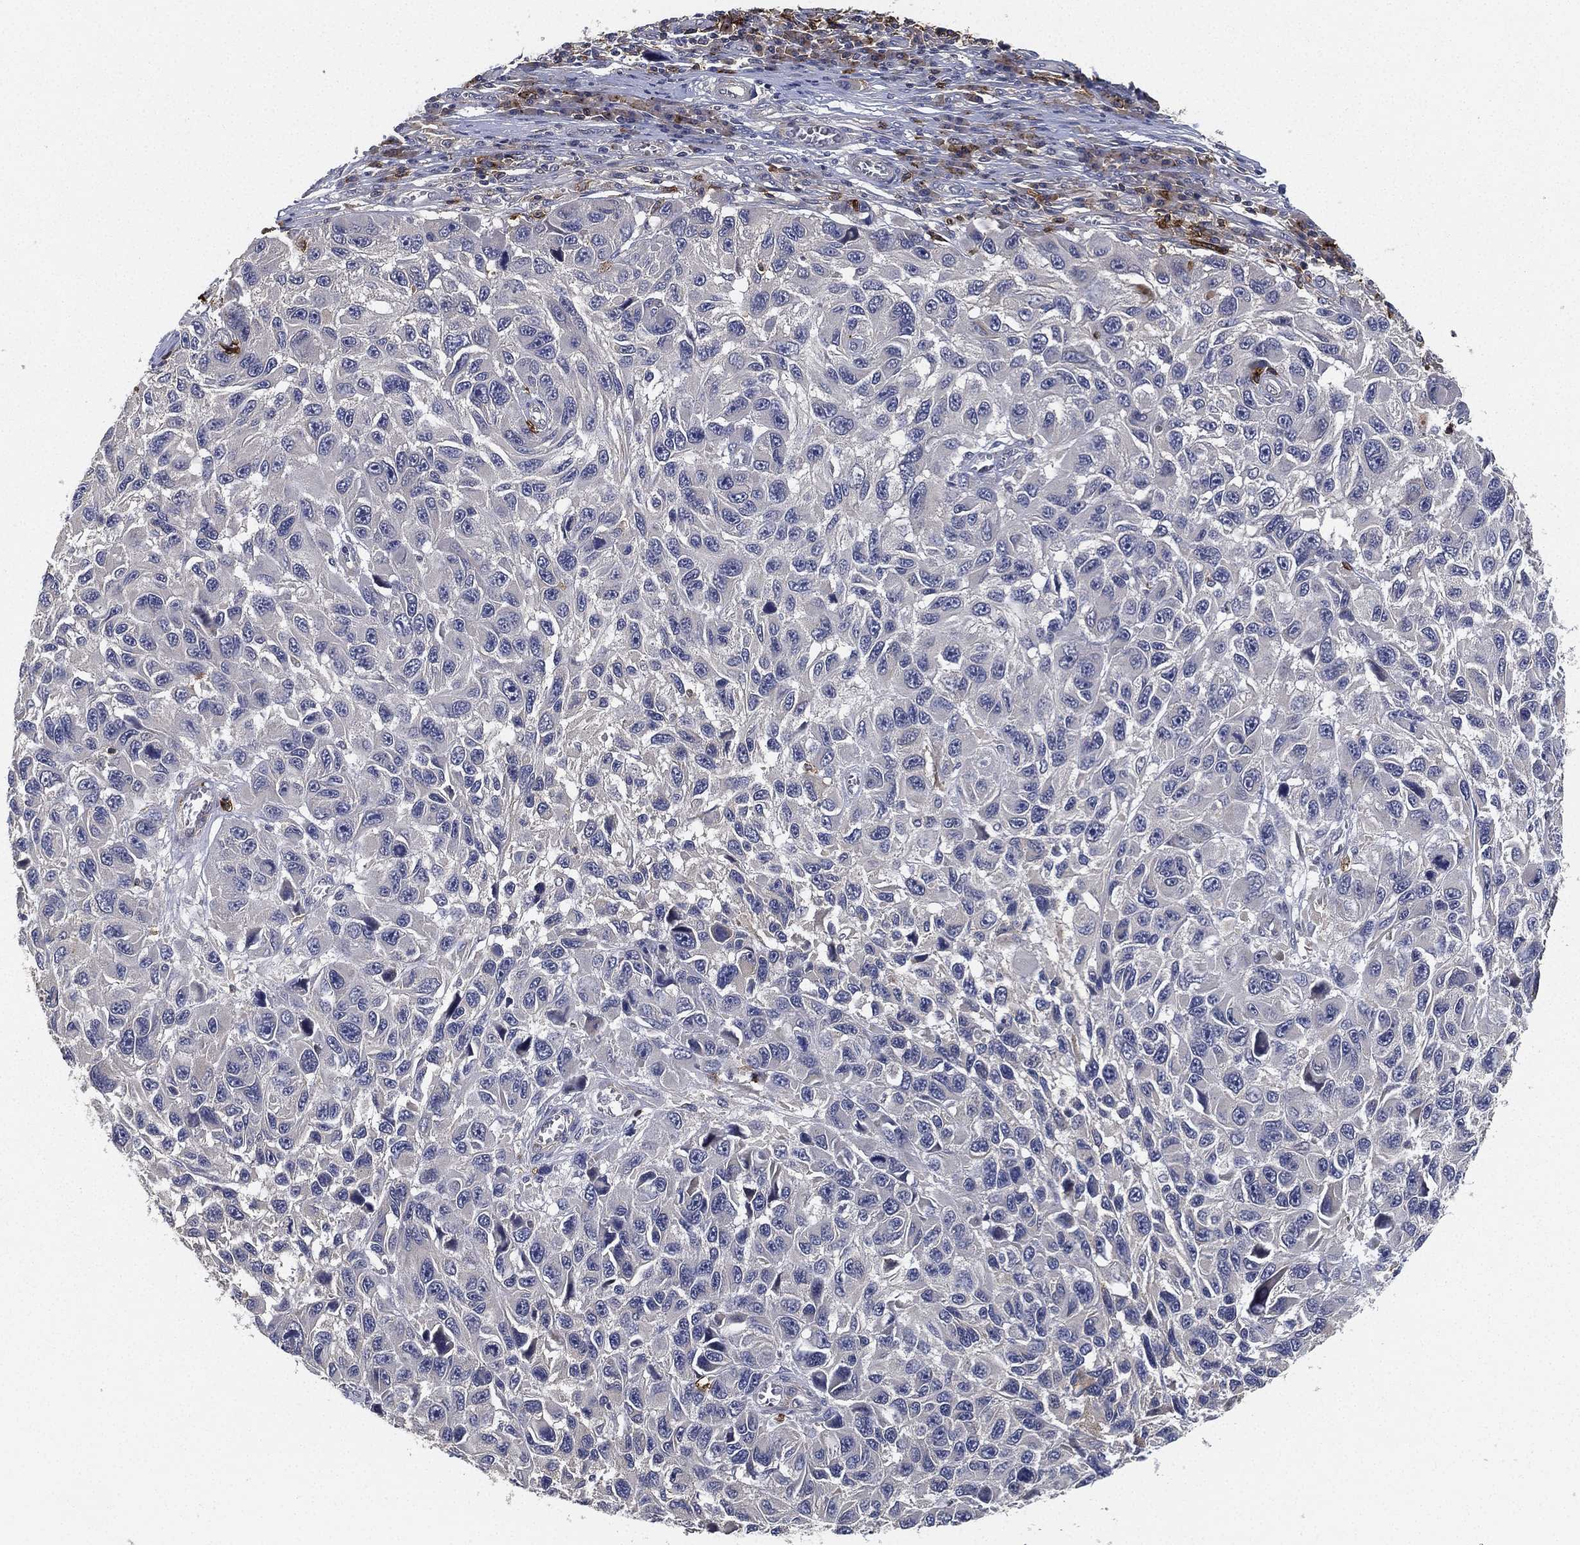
{"staining": {"intensity": "negative", "quantity": "none", "location": "none"}, "tissue": "melanoma", "cell_type": "Tumor cells", "image_type": "cancer", "snomed": [{"axis": "morphology", "description": "Malignant melanoma, NOS"}, {"axis": "topography", "description": "Skin"}], "caption": "Immunohistochemistry (IHC) histopathology image of malignant melanoma stained for a protein (brown), which demonstrates no positivity in tumor cells.", "gene": "CFAP251", "patient": {"sex": "male", "age": 53}}